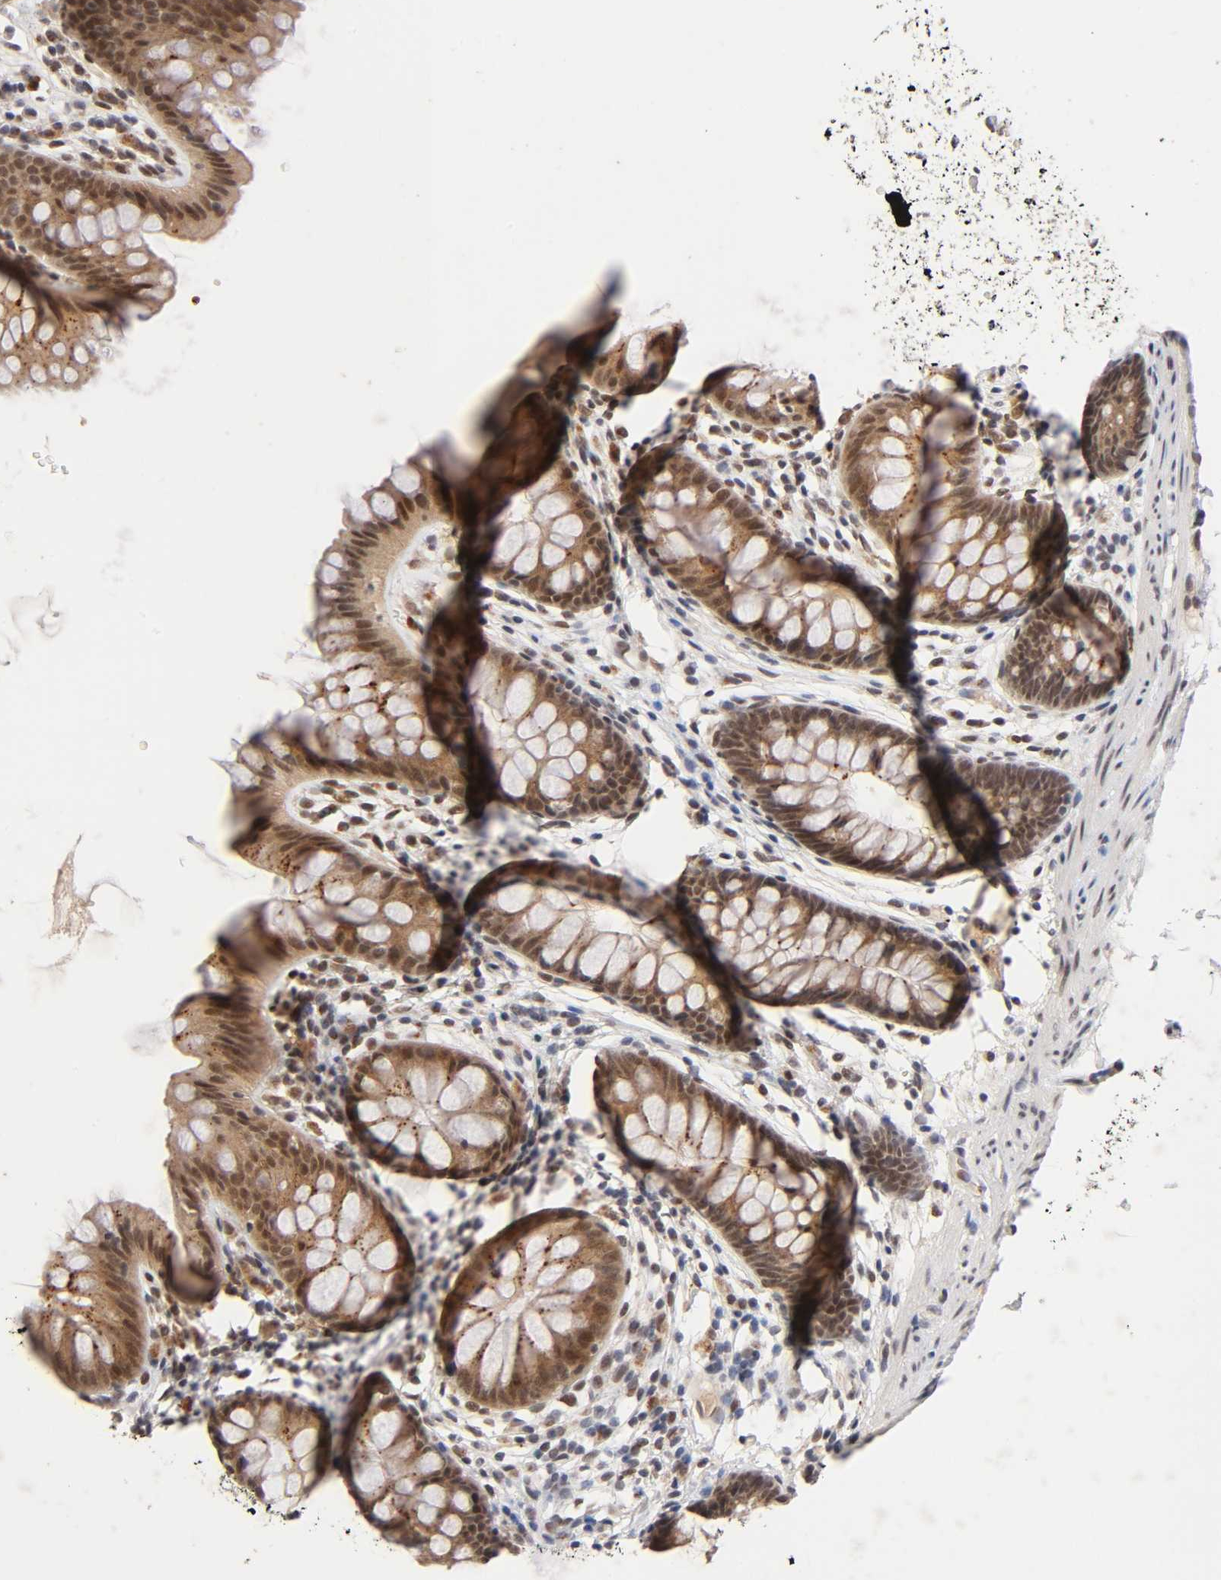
{"staining": {"intensity": "negative", "quantity": "none", "location": "none"}, "tissue": "colon", "cell_type": "Endothelial cells", "image_type": "normal", "snomed": [{"axis": "morphology", "description": "Normal tissue, NOS"}, {"axis": "topography", "description": "Smooth muscle"}, {"axis": "topography", "description": "Colon"}], "caption": "The image demonstrates no significant expression in endothelial cells of colon.", "gene": "EP300", "patient": {"sex": "male", "age": 67}}